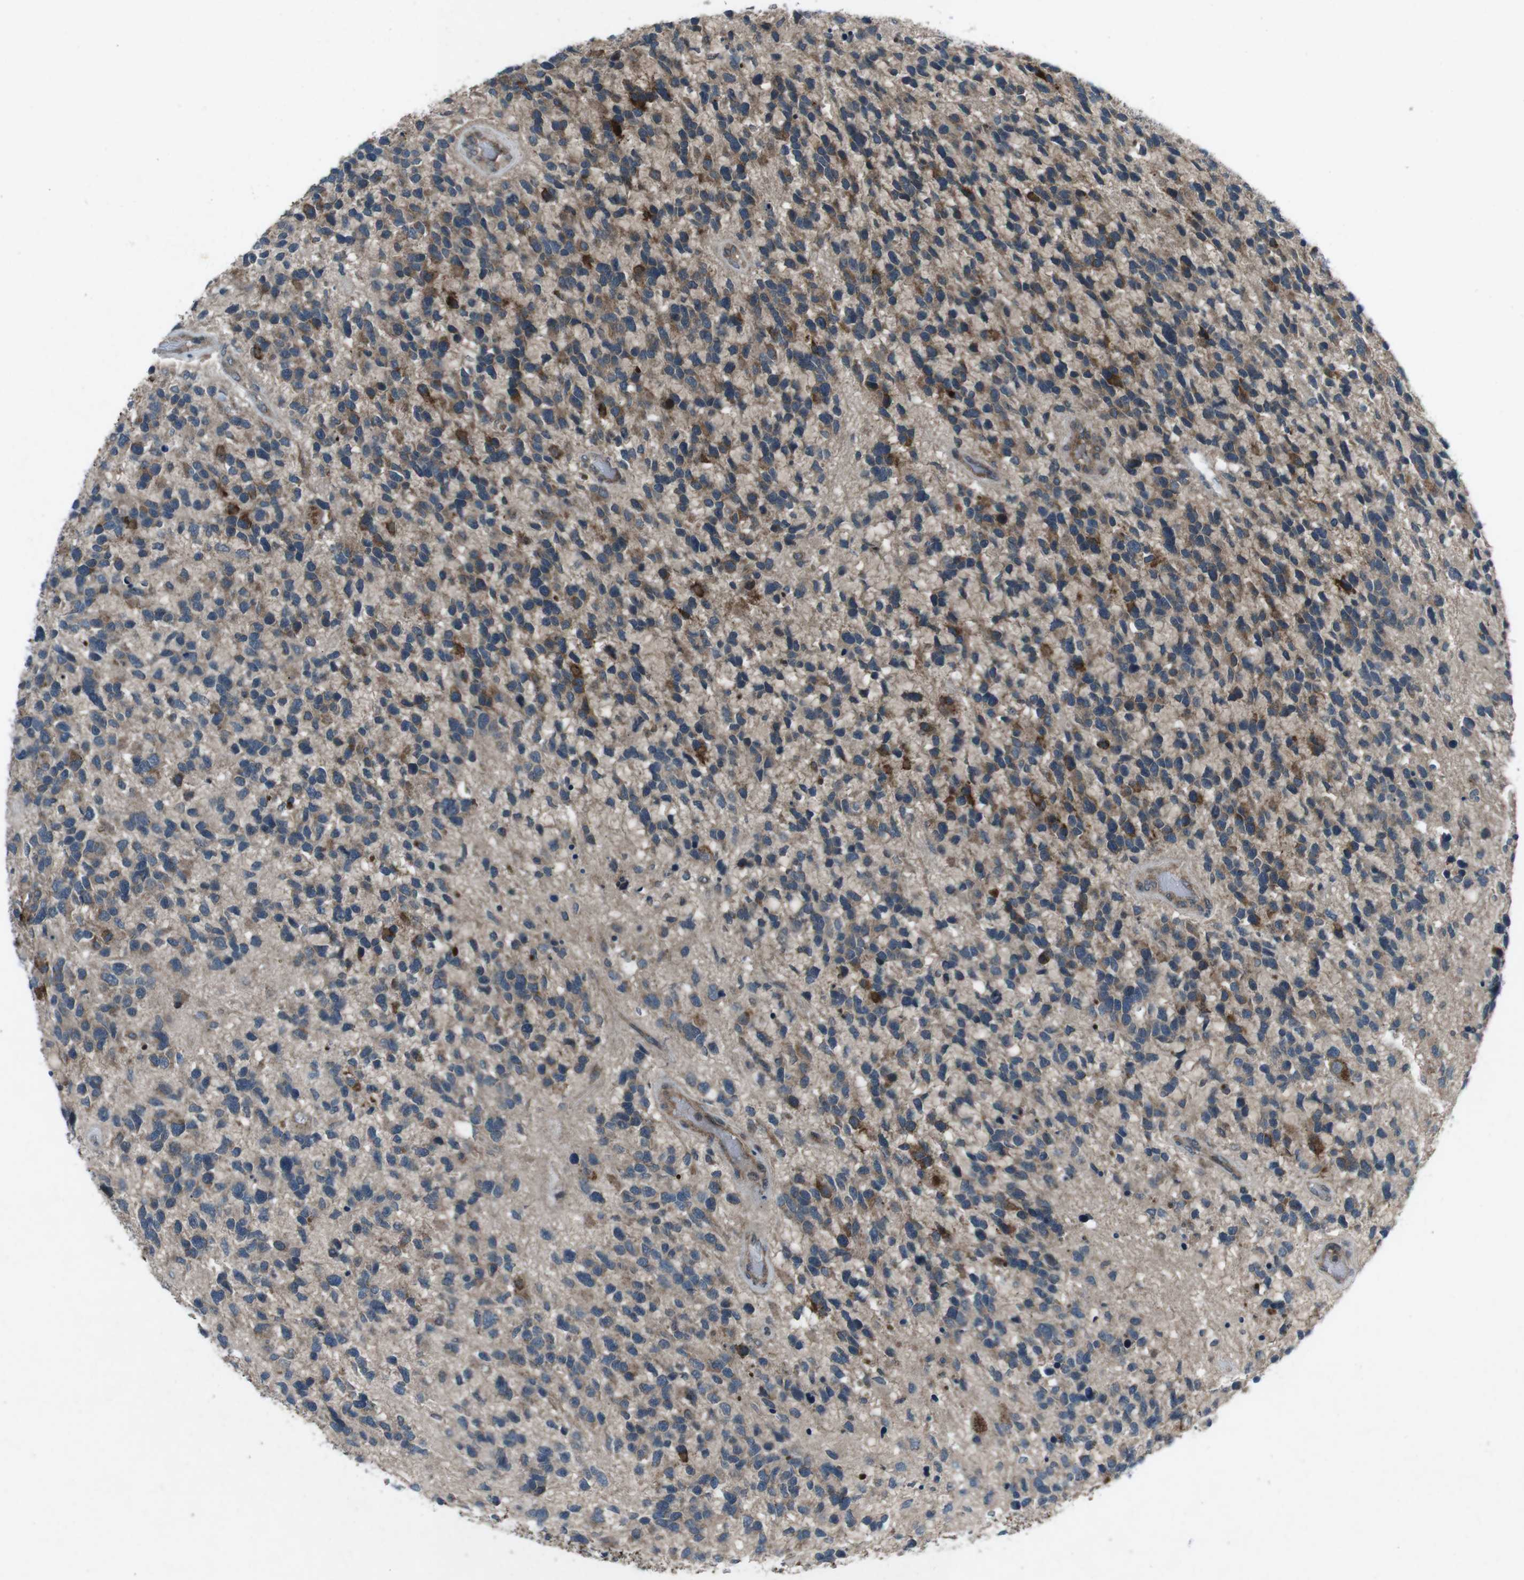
{"staining": {"intensity": "moderate", "quantity": "25%-75%", "location": "cytoplasmic/membranous"}, "tissue": "glioma", "cell_type": "Tumor cells", "image_type": "cancer", "snomed": [{"axis": "morphology", "description": "Glioma, malignant, High grade"}, {"axis": "topography", "description": "Brain"}], "caption": "Tumor cells demonstrate moderate cytoplasmic/membranous expression in approximately 25%-75% of cells in glioma.", "gene": "CDK16", "patient": {"sex": "female", "age": 58}}